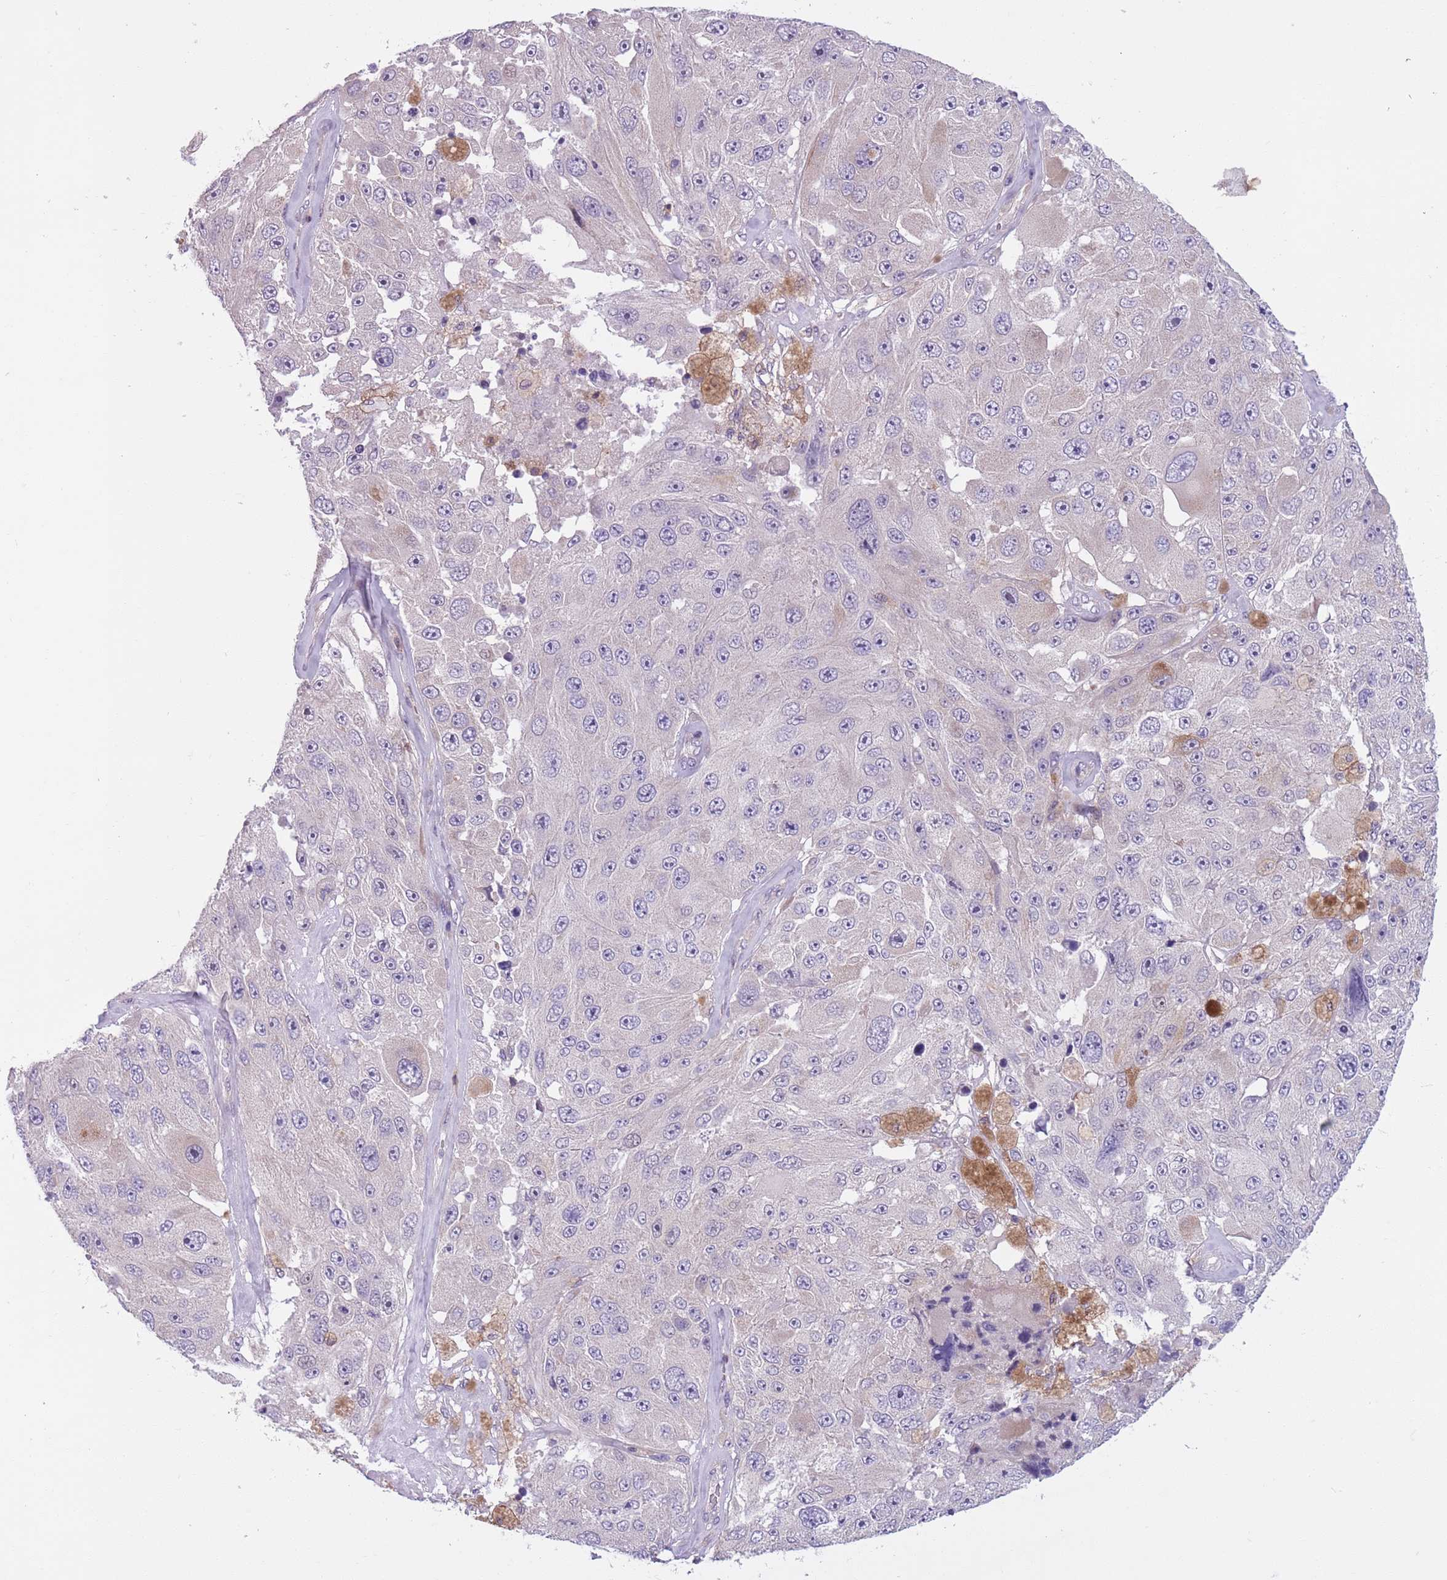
{"staining": {"intensity": "negative", "quantity": "none", "location": "none"}, "tissue": "melanoma", "cell_type": "Tumor cells", "image_type": "cancer", "snomed": [{"axis": "morphology", "description": "Malignant melanoma, Metastatic site"}, {"axis": "topography", "description": "Lymph node"}], "caption": "The immunohistochemistry (IHC) histopathology image has no significant staining in tumor cells of malignant melanoma (metastatic site) tissue. (Brightfield microscopy of DAB (3,3'-diaminobenzidine) immunohistochemistry (IHC) at high magnification).", "gene": "JAML", "patient": {"sex": "male", "age": 62}}